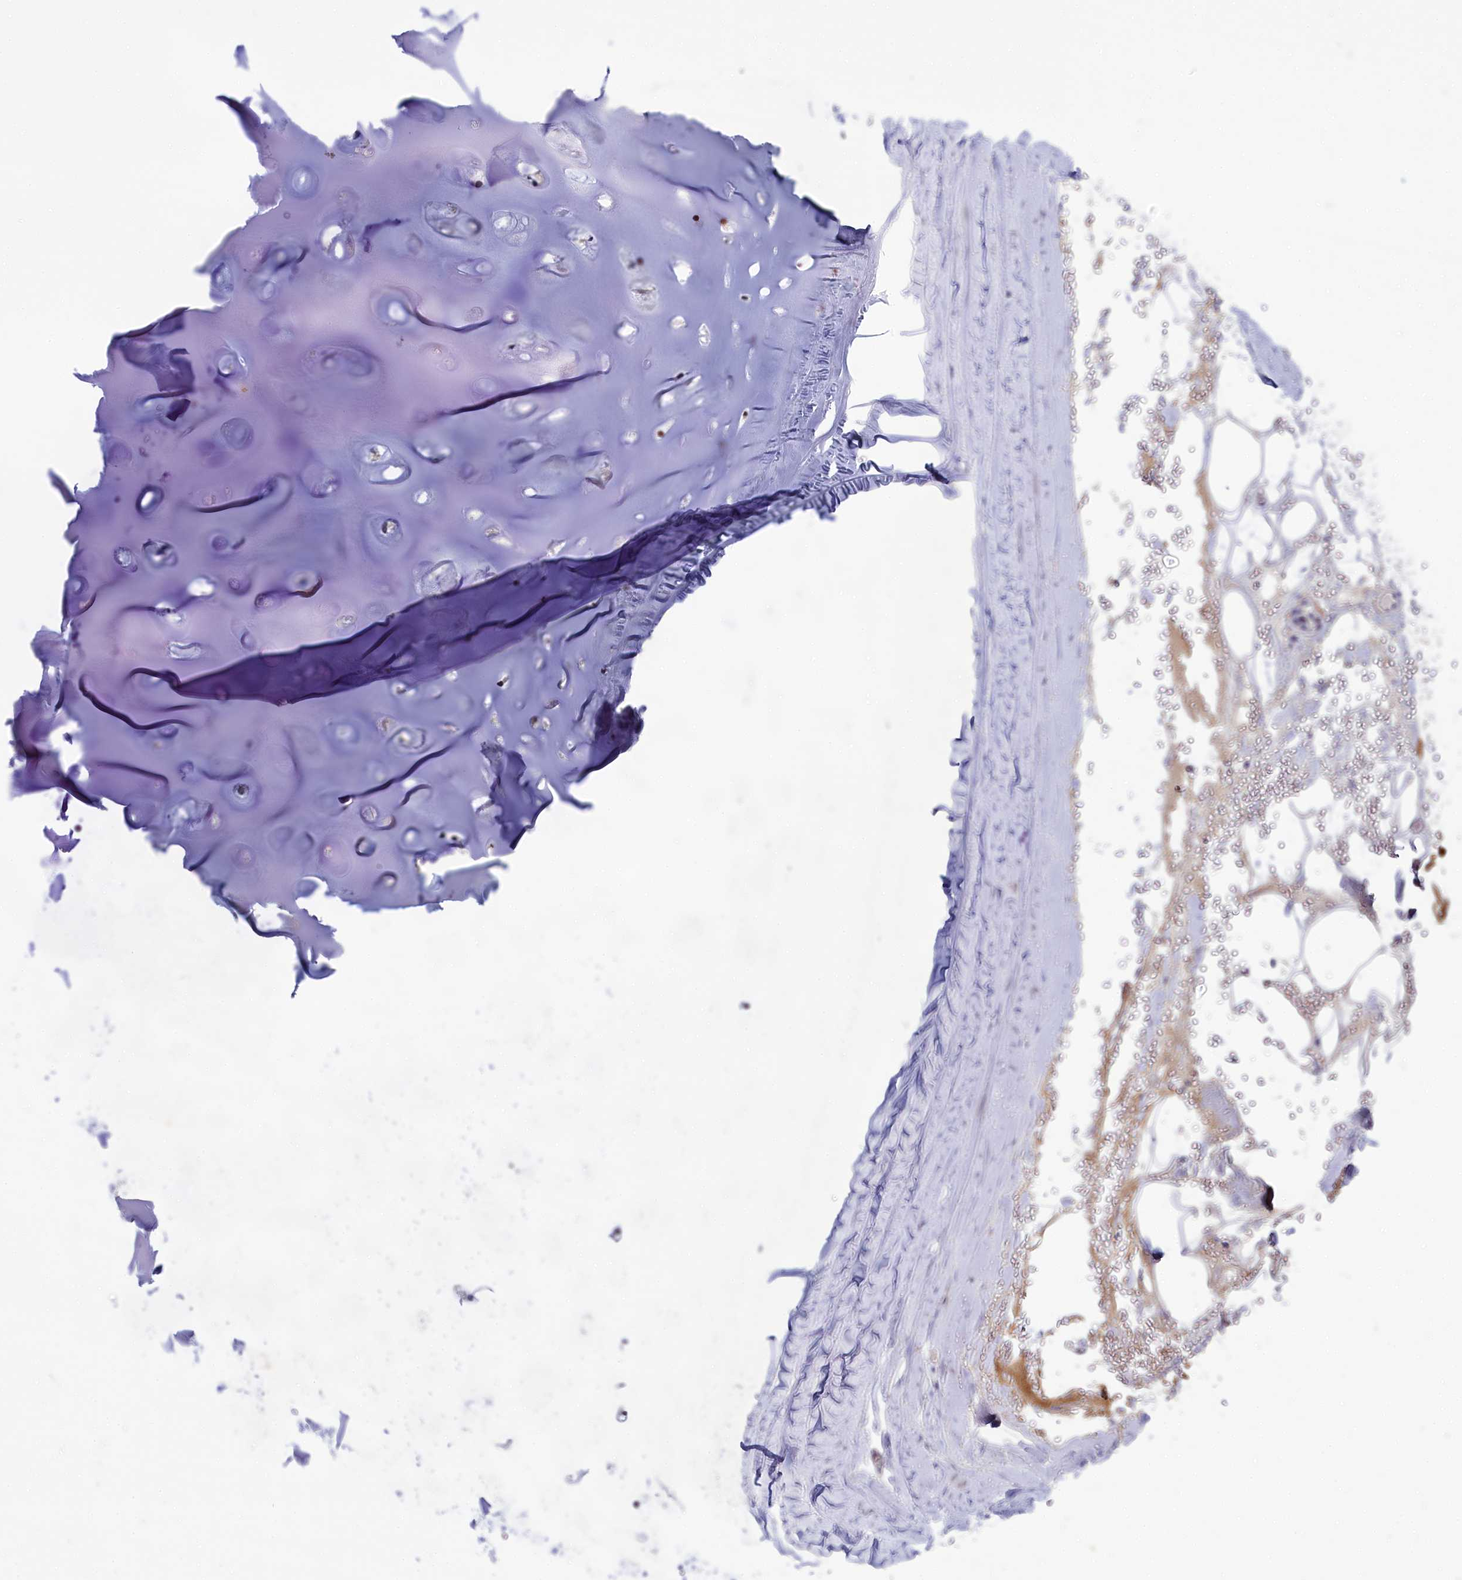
{"staining": {"intensity": "moderate", "quantity": ">75%", "location": "nuclear"}, "tissue": "adipose tissue", "cell_type": "Adipocytes", "image_type": "normal", "snomed": [{"axis": "morphology", "description": "Normal tissue, NOS"}, {"axis": "topography", "description": "Cartilage tissue"}], "caption": "Benign adipose tissue reveals moderate nuclear expression in about >75% of adipocytes The staining was performed using DAB to visualize the protein expression in brown, while the nuclei were stained in blue with hematoxylin (Magnification: 20x)..", "gene": "PPHLN1", "patient": {"sex": "female", "age": 63}}